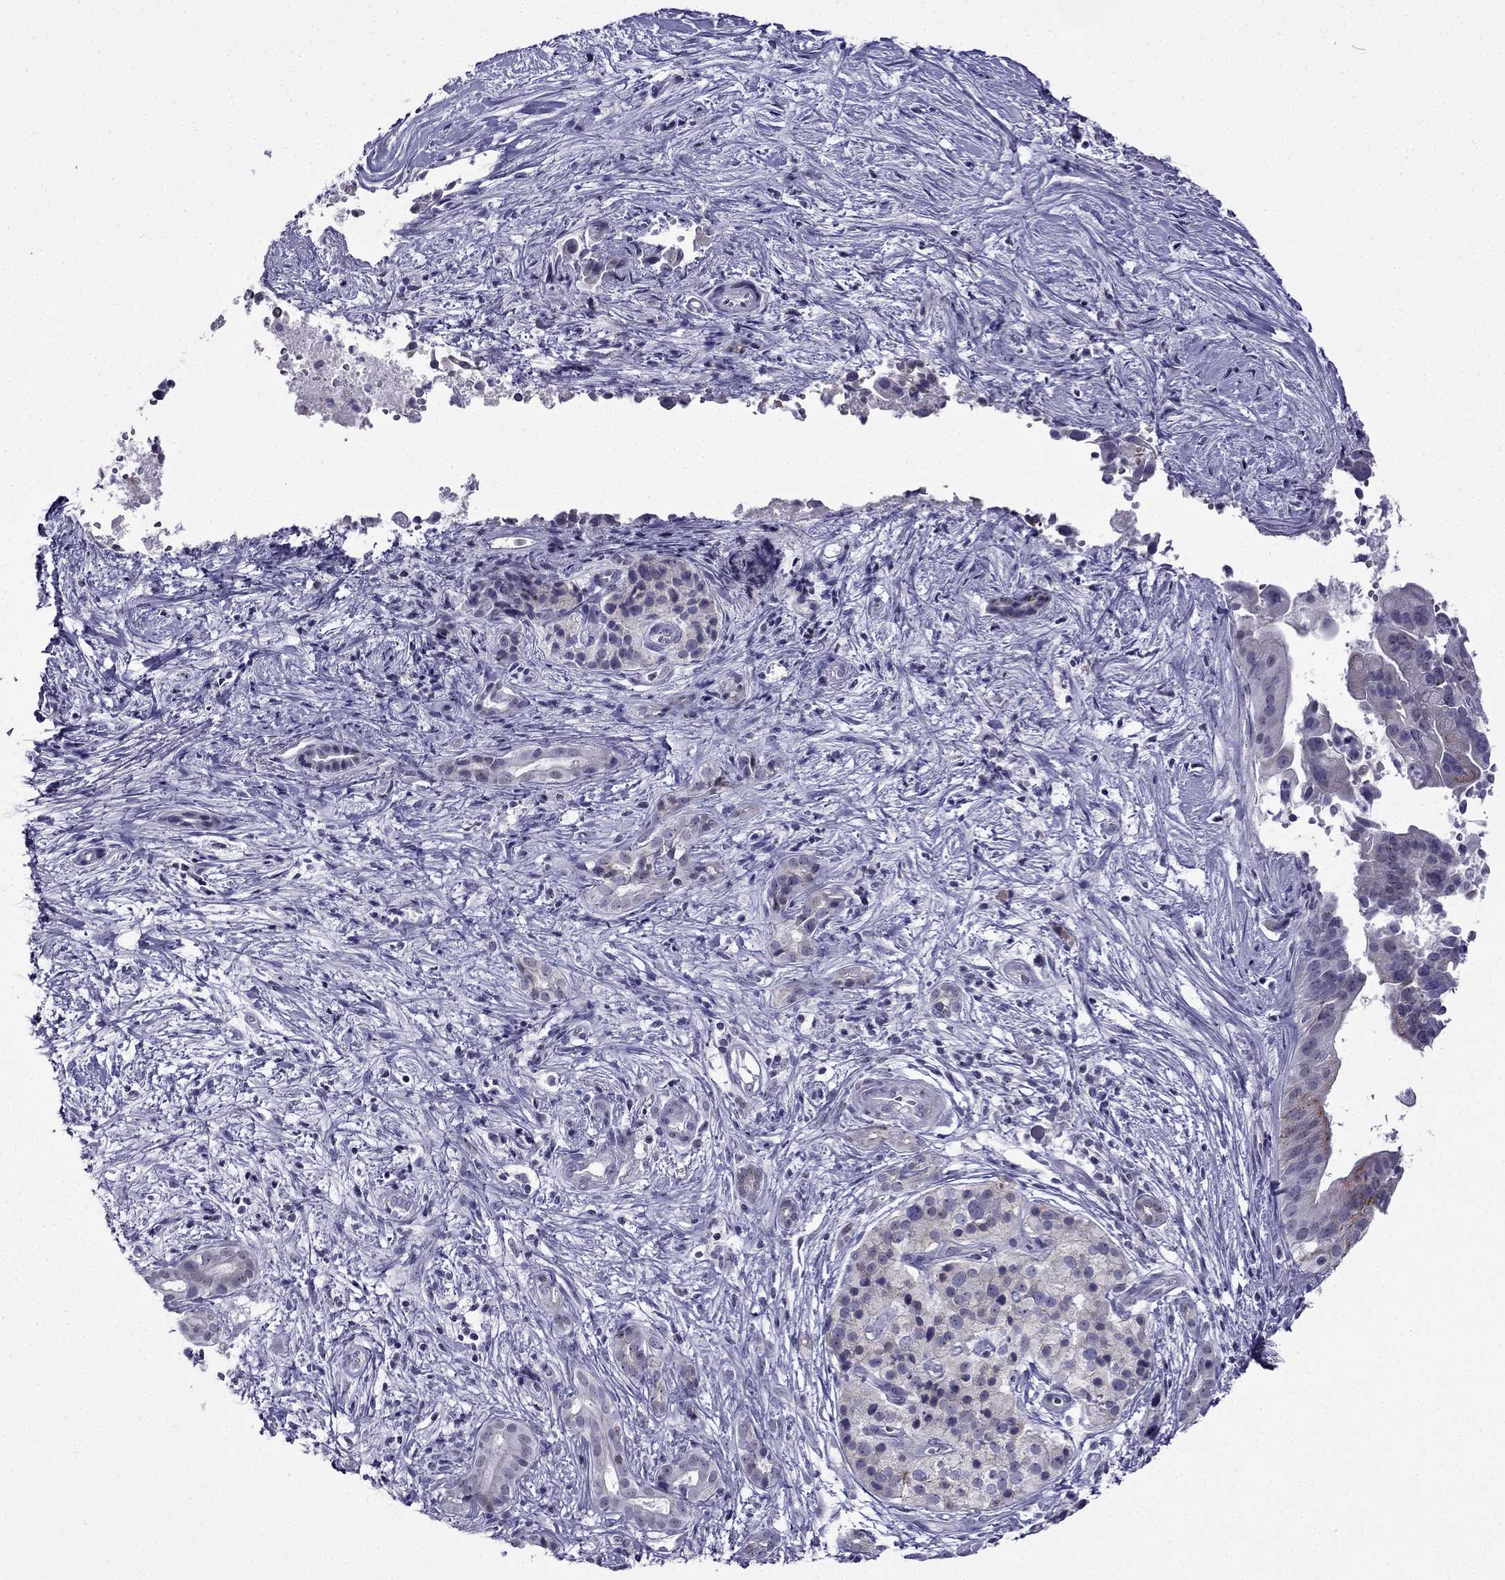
{"staining": {"intensity": "negative", "quantity": "none", "location": "none"}, "tissue": "pancreatic cancer", "cell_type": "Tumor cells", "image_type": "cancer", "snomed": [{"axis": "morphology", "description": "Adenocarcinoma, NOS"}, {"axis": "topography", "description": "Pancreas"}], "caption": "Immunohistochemistry (IHC) histopathology image of human adenocarcinoma (pancreatic) stained for a protein (brown), which displays no positivity in tumor cells. Brightfield microscopy of immunohistochemistry (IHC) stained with DAB (brown) and hematoxylin (blue), captured at high magnification.", "gene": "POM121L12", "patient": {"sex": "male", "age": 61}}